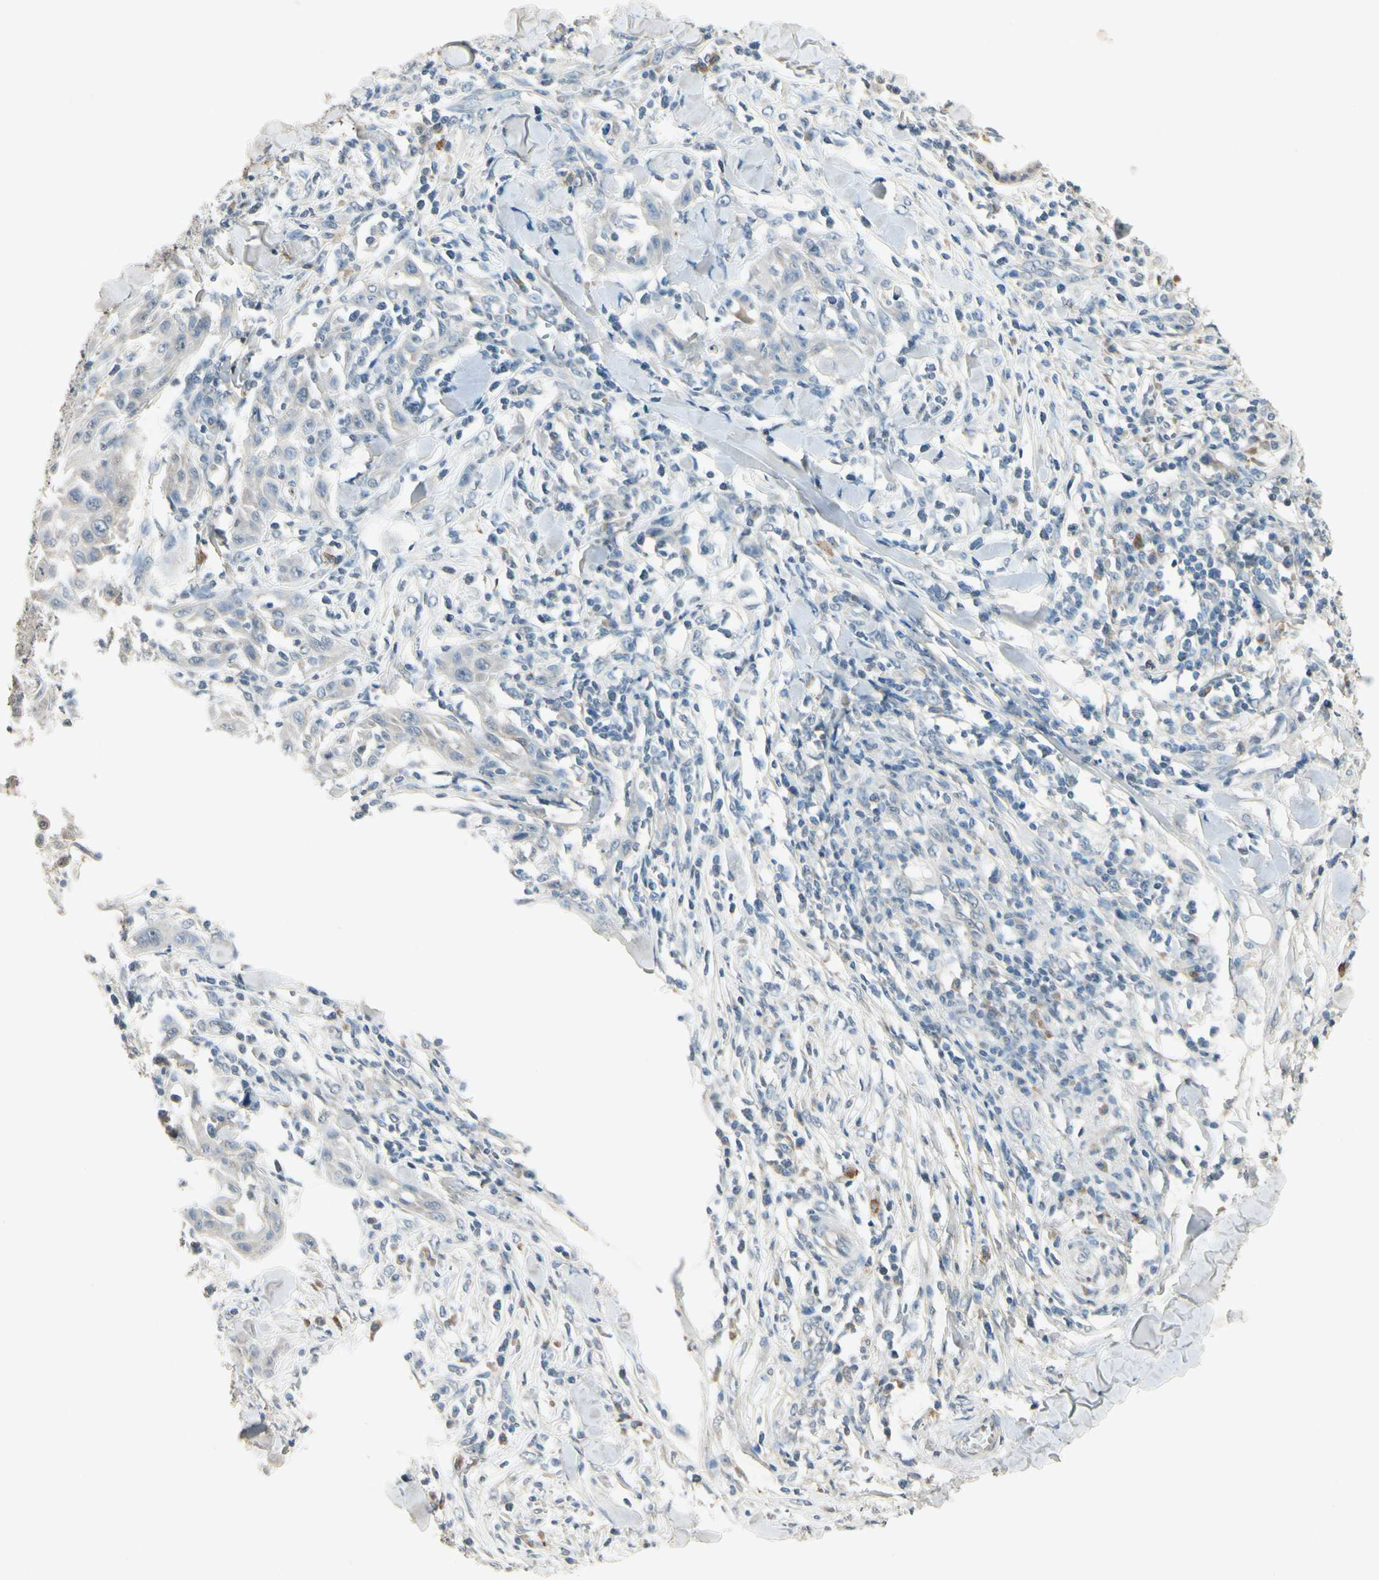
{"staining": {"intensity": "negative", "quantity": "none", "location": "none"}, "tissue": "skin cancer", "cell_type": "Tumor cells", "image_type": "cancer", "snomed": [{"axis": "morphology", "description": "Squamous cell carcinoma, NOS"}, {"axis": "topography", "description": "Skin"}], "caption": "High magnification brightfield microscopy of squamous cell carcinoma (skin) stained with DAB (3,3'-diaminobenzidine) (brown) and counterstained with hematoxylin (blue): tumor cells show no significant staining. The staining is performed using DAB brown chromogen with nuclei counter-stained in using hematoxylin.", "gene": "HSPA1B", "patient": {"sex": "male", "age": 24}}